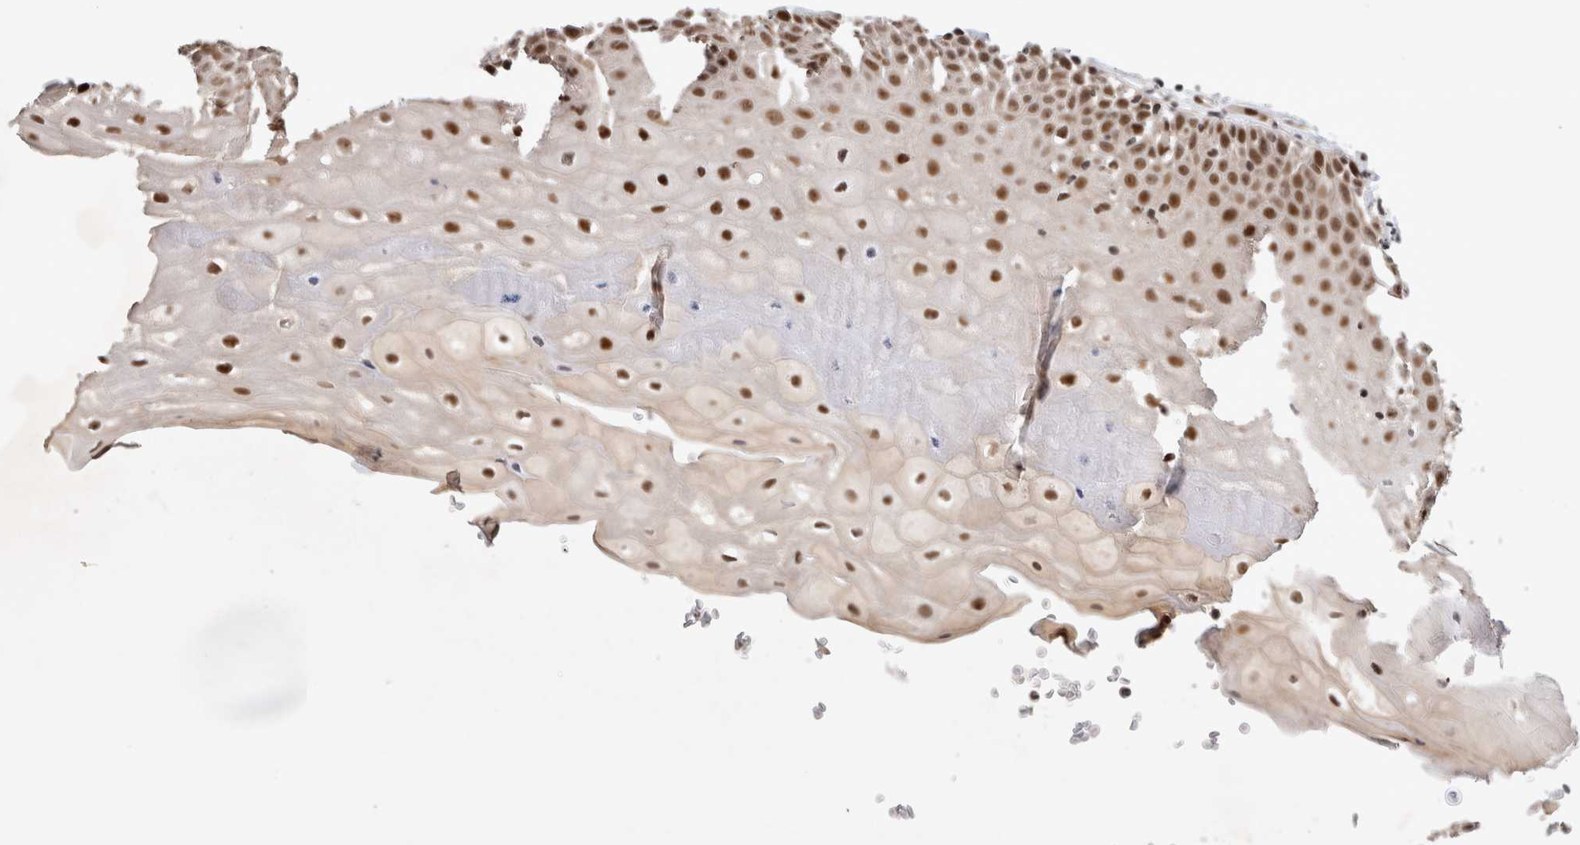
{"staining": {"intensity": "strong", "quantity": ">75%", "location": "nuclear"}, "tissue": "oral mucosa", "cell_type": "Squamous epithelial cells", "image_type": "normal", "snomed": [{"axis": "morphology", "description": "Normal tissue, NOS"}, {"axis": "topography", "description": "Oral tissue"}], "caption": "Protein staining by immunohistochemistry (IHC) exhibits strong nuclear positivity in about >75% of squamous epithelial cells in normal oral mucosa.", "gene": "HESX1", "patient": {"sex": "female", "age": 76}}